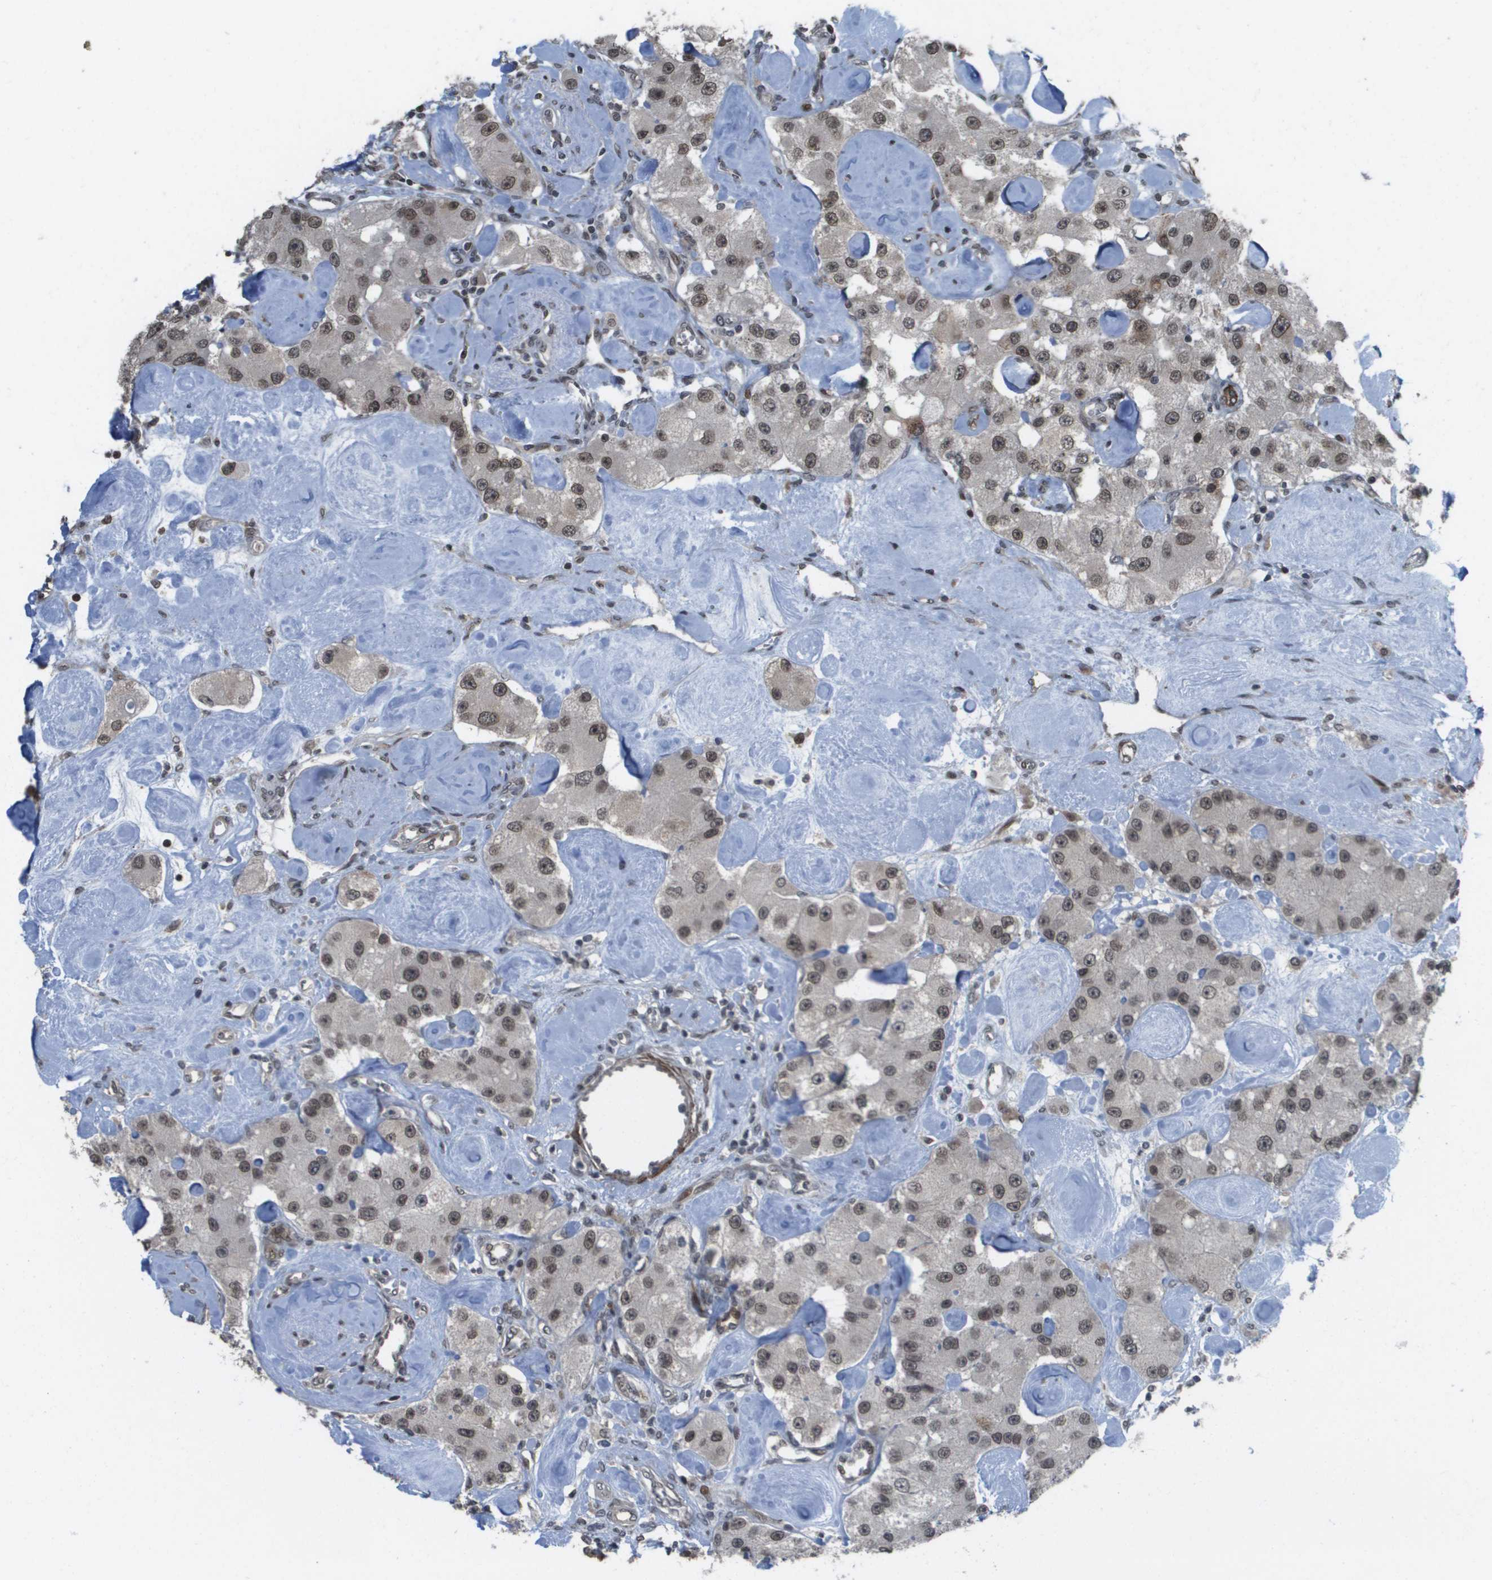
{"staining": {"intensity": "weak", "quantity": ">75%", "location": "nuclear"}, "tissue": "carcinoid", "cell_type": "Tumor cells", "image_type": "cancer", "snomed": [{"axis": "morphology", "description": "Carcinoid, malignant, NOS"}, {"axis": "topography", "description": "Pancreas"}], "caption": "The immunohistochemical stain labels weak nuclear staining in tumor cells of carcinoid (malignant) tissue.", "gene": "KAT5", "patient": {"sex": "male", "age": 41}}